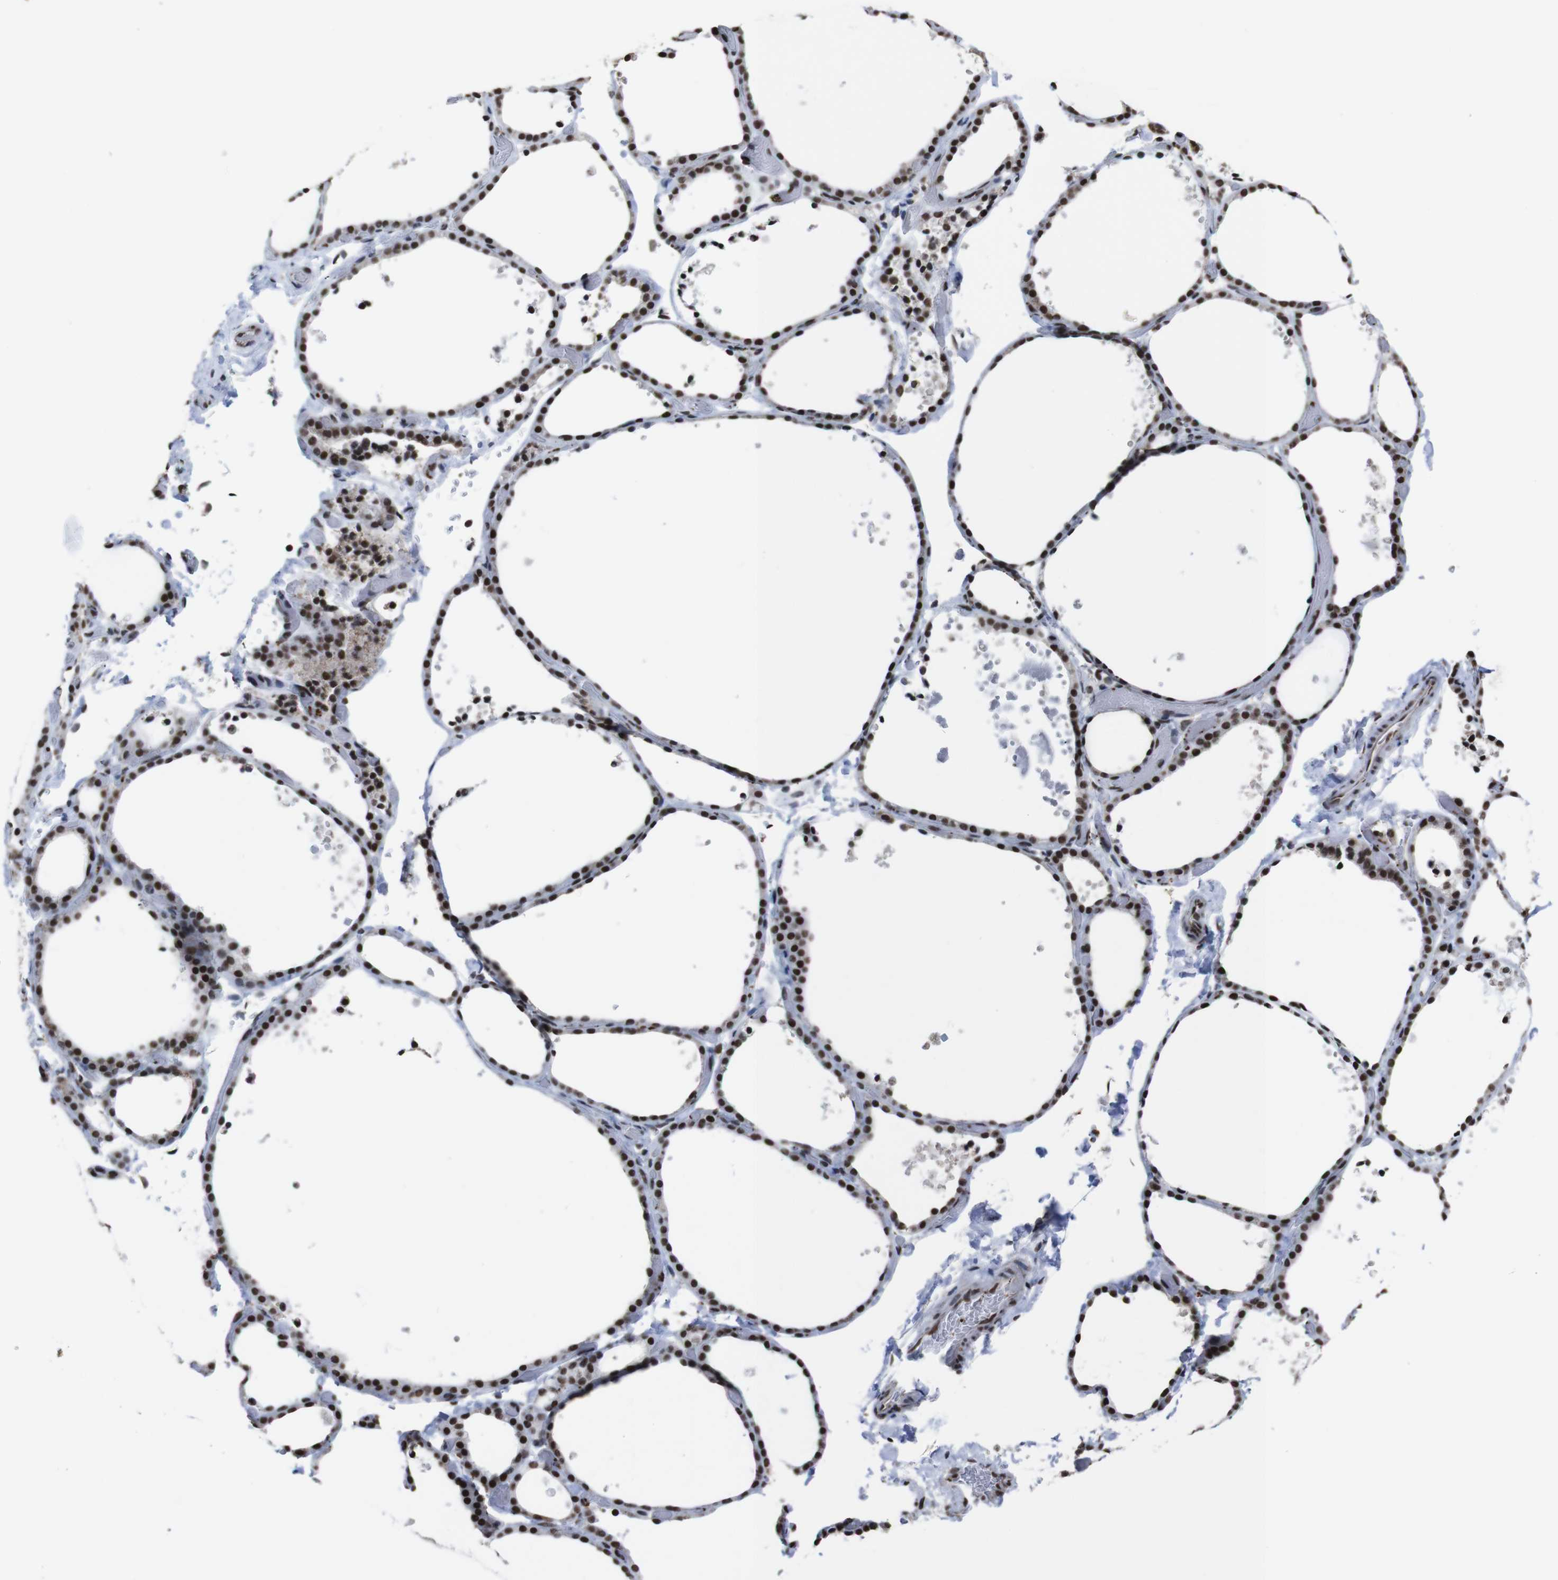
{"staining": {"intensity": "strong", "quantity": ">75%", "location": "cytoplasmic/membranous,nuclear"}, "tissue": "thyroid gland", "cell_type": "Glandular cells", "image_type": "normal", "snomed": [{"axis": "morphology", "description": "Normal tissue, NOS"}, {"axis": "topography", "description": "Thyroid gland"}], "caption": "Human thyroid gland stained with a brown dye shows strong cytoplasmic/membranous,nuclear positive staining in approximately >75% of glandular cells.", "gene": "ROMO1", "patient": {"sex": "female", "age": 44}}